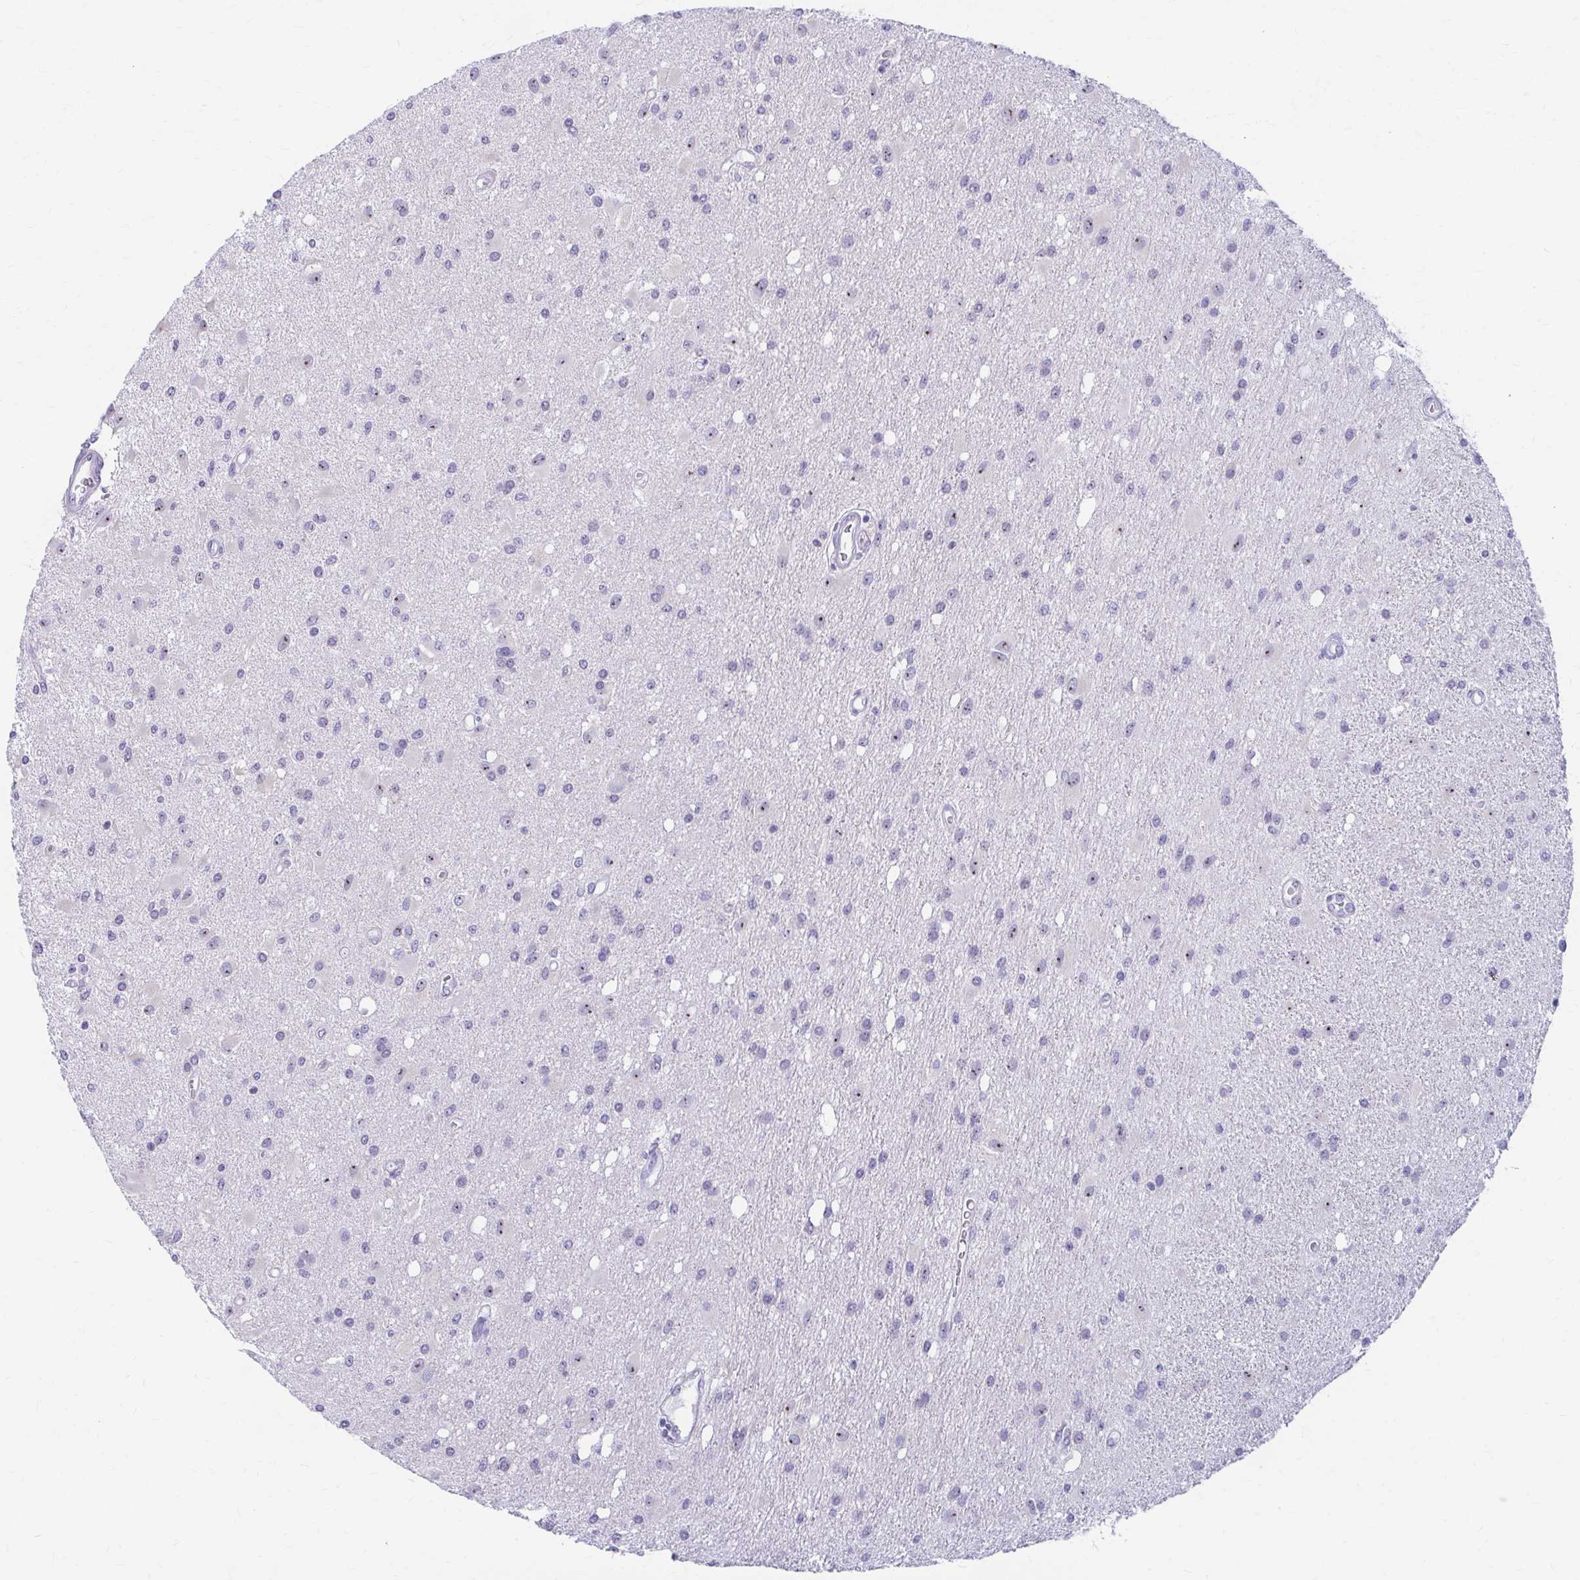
{"staining": {"intensity": "weak", "quantity": "<25%", "location": "nuclear"}, "tissue": "glioma", "cell_type": "Tumor cells", "image_type": "cancer", "snomed": [{"axis": "morphology", "description": "Glioma, malignant, High grade"}, {"axis": "topography", "description": "Brain"}], "caption": "The immunohistochemistry (IHC) micrograph has no significant expression in tumor cells of high-grade glioma (malignant) tissue.", "gene": "FTSJ3", "patient": {"sex": "male", "age": 67}}